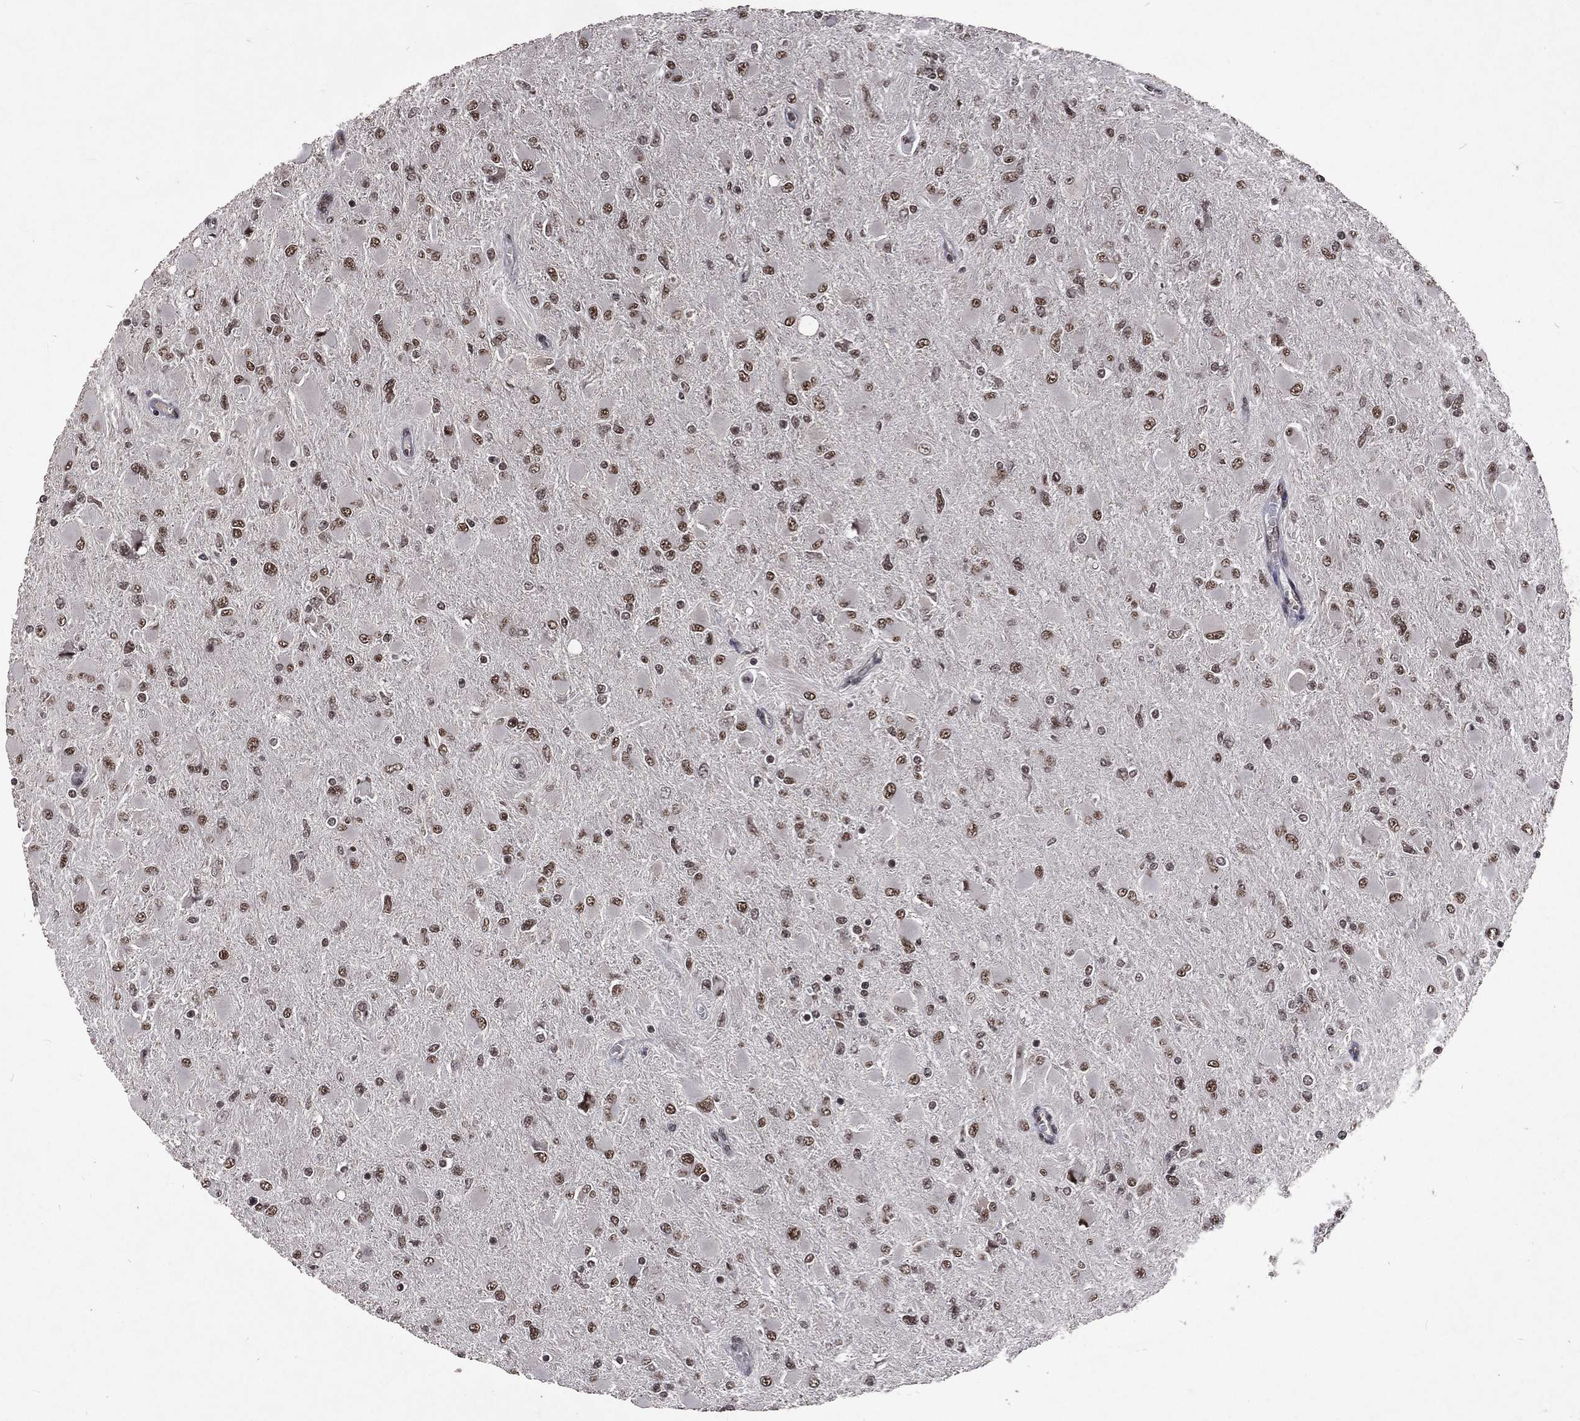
{"staining": {"intensity": "strong", "quantity": ">75%", "location": "nuclear"}, "tissue": "glioma", "cell_type": "Tumor cells", "image_type": "cancer", "snomed": [{"axis": "morphology", "description": "Glioma, malignant, High grade"}, {"axis": "topography", "description": "Cerebral cortex"}], "caption": "The micrograph displays immunohistochemical staining of glioma. There is strong nuclear positivity is present in approximately >75% of tumor cells.", "gene": "DMAP1", "patient": {"sex": "female", "age": 36}}